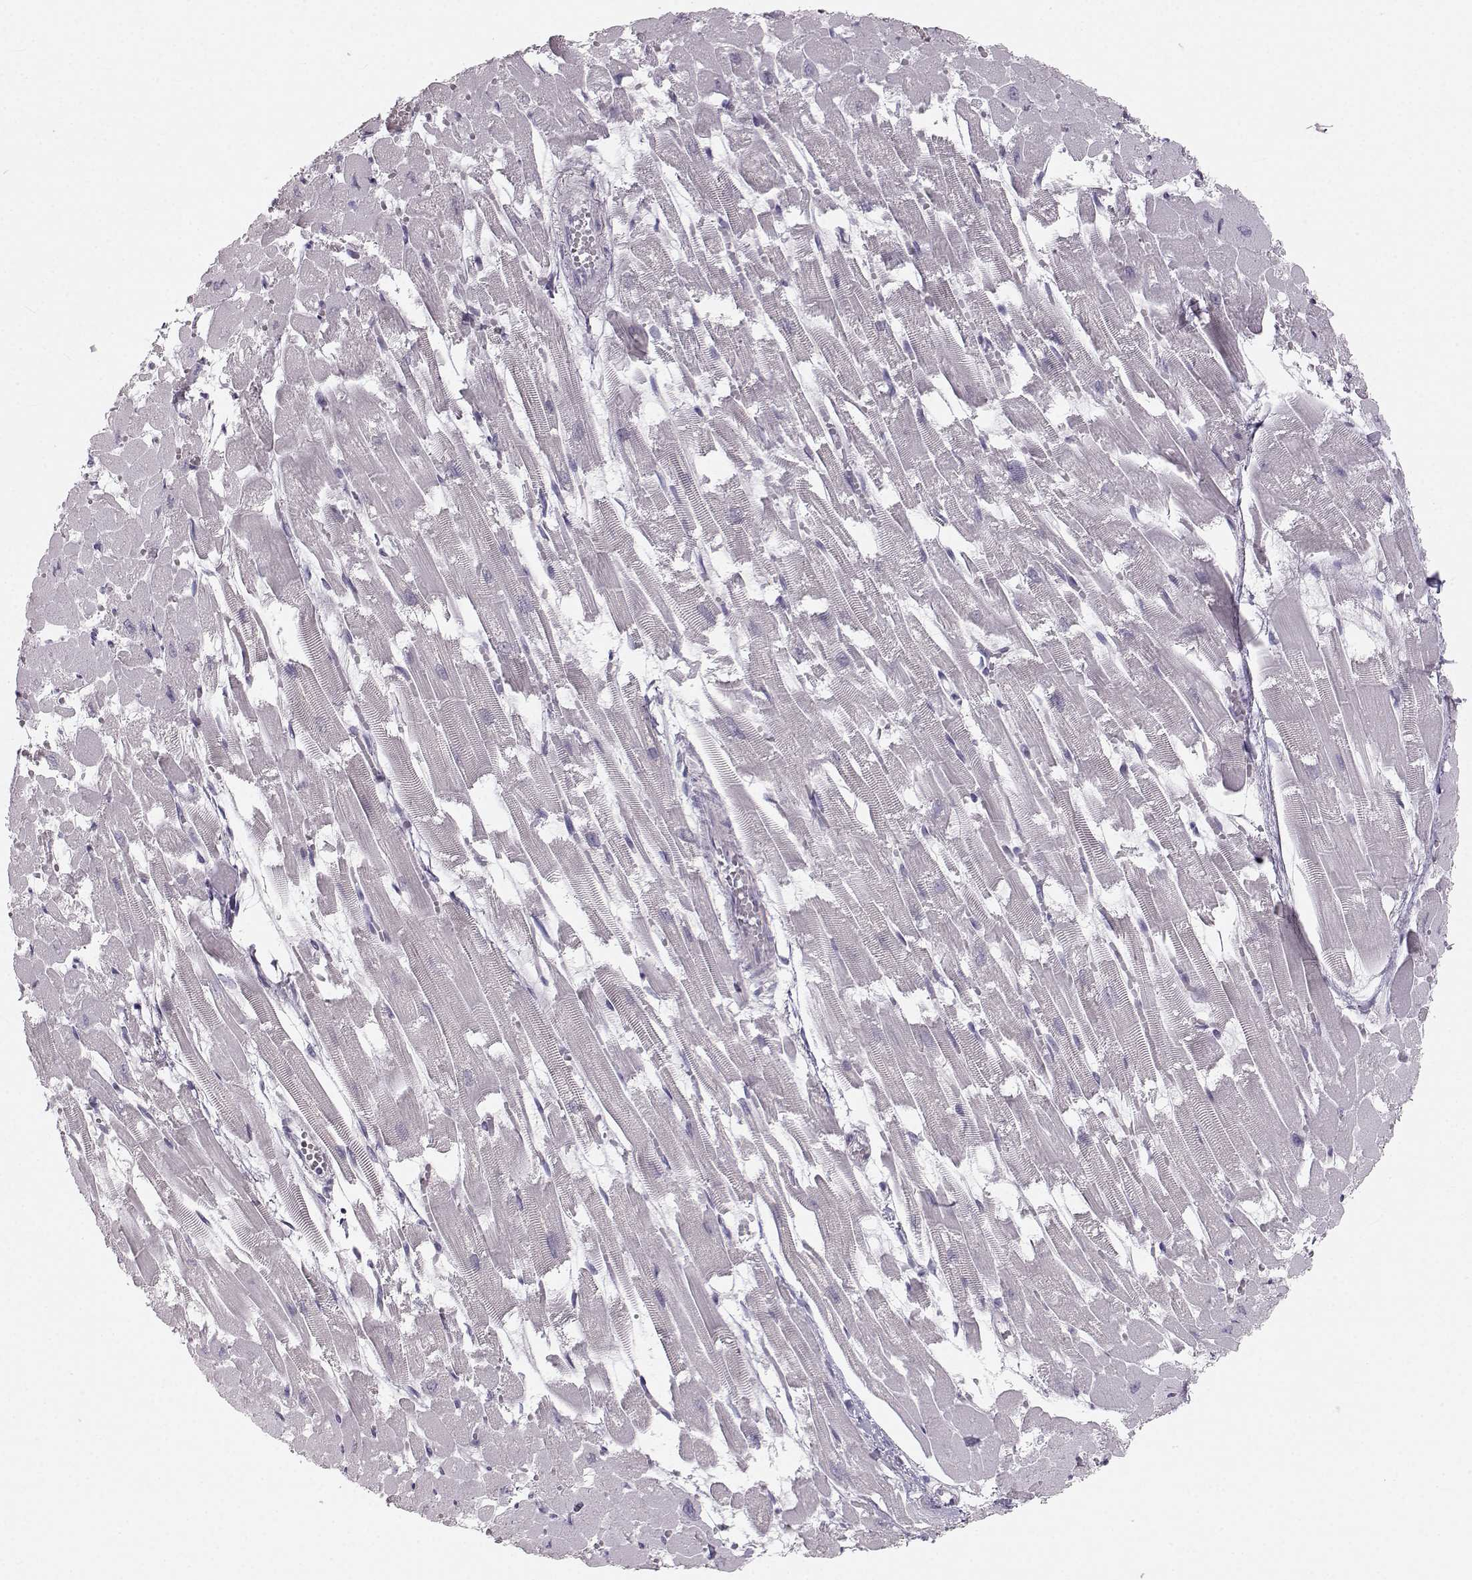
{"staining": {"intensity": "negative", "quantity": "none", "location": "none"}, "tissue": "heart muscle", "cell_type": "Cardiomyocytes", "image_type": "normal", "snomed": [{"axis": "morphology", "description": "Normal tissue, NOS"}, {"axis": "topography", "description": "Heart"}], "caption": "The immunohistochemistry (IHC) micrograph has no significant staining in cardiomyocytes of heart muscle. (Immunohistochemistry, brightfield microscopy, high magnification).", "gene": "OIP5", "patient": {"sex": "female", "age": 52}}